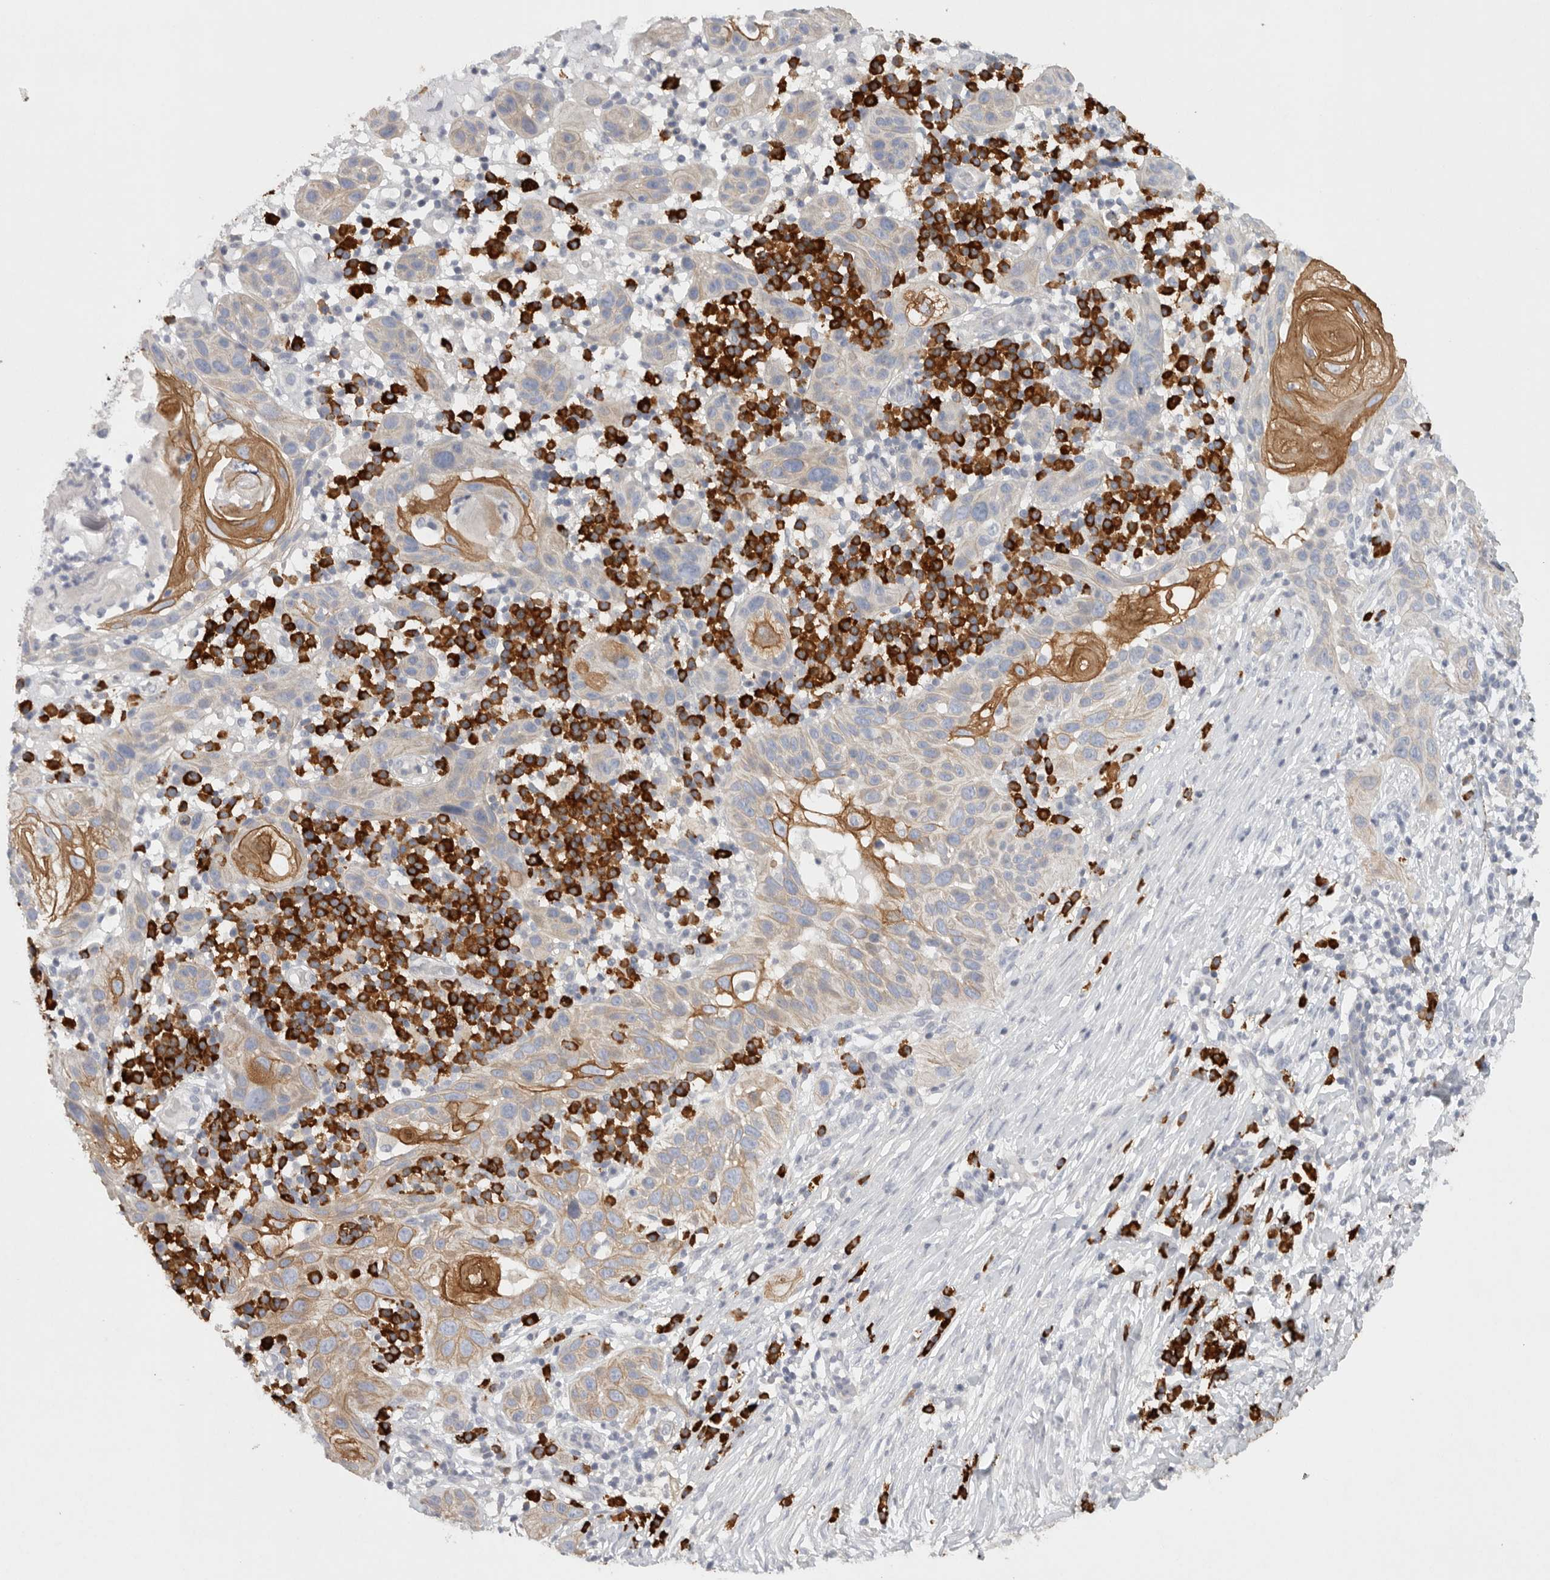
{"staining": {"intensity": "strong", "quantity": "25%-75%", "location": "cytoplasmic/membranous"}, "tissue": "skin cancer", "cell_type": "Tumor cells", "image_type": "cancer", "snomed": [{"axis": "morphology", "description": "Normal tissue, NOS"}, {"axis": "morphology", "description": "Squamous cell carcinoma, NOS"}, {"axis": "topography", "description": "Skin"}], "caption": "Skin cancer tissue shows strong cytoplasmic/membranous staining in about 25%-75% of tumor cells, visualized by immunohistochemistry.", "gene": "TMEM69", "patient": {"sex": "female", "age": 96}}